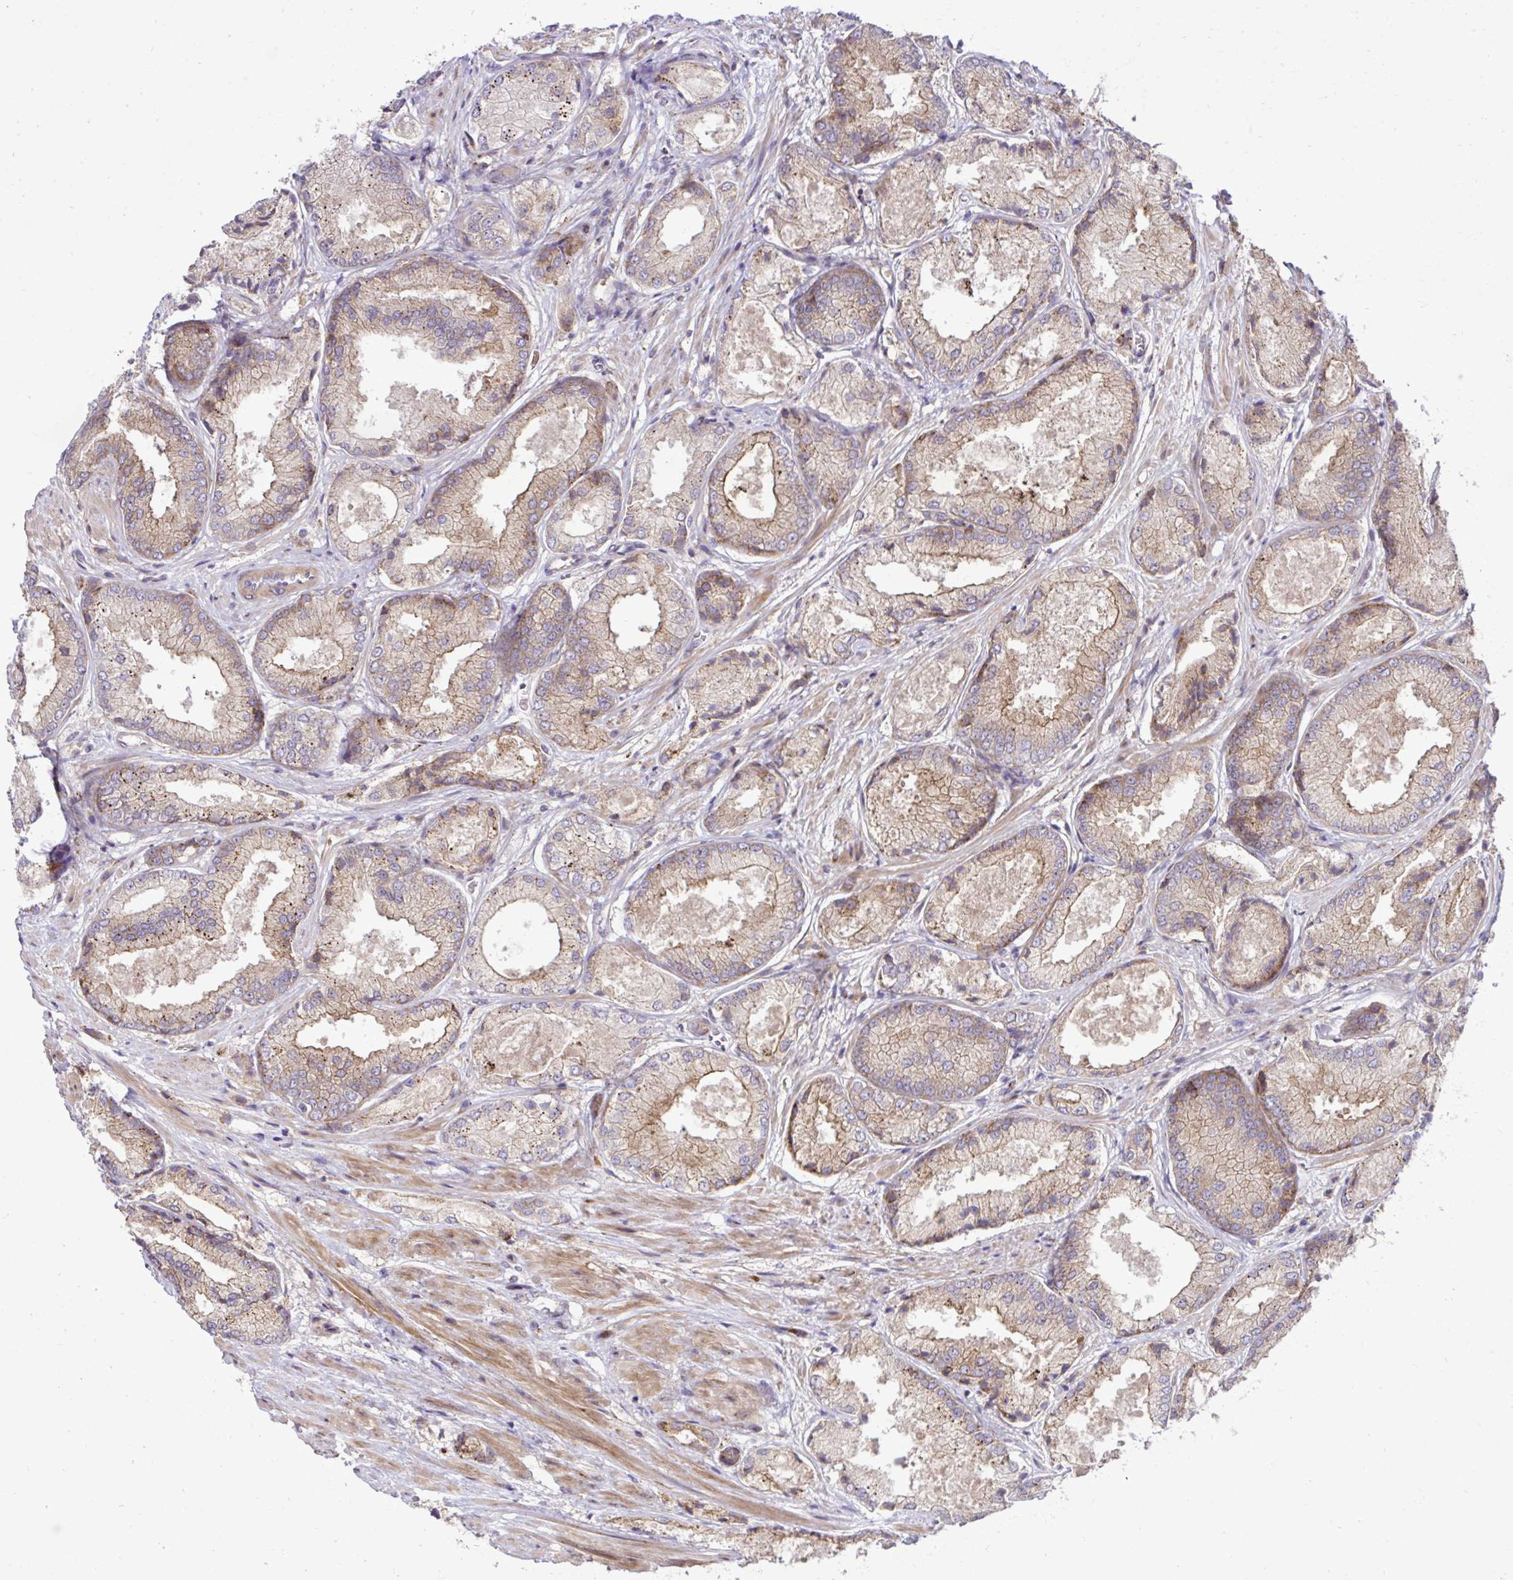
{"staining": {"intensity": "moderate", "quantity": ">75%", "location": "cytoplasmic/membranous"}, "tissue": "prostate cancer", "cell_type": "Tumor cells", "image_type": "cancer", "snomed": [{"axis": "morphology", "description": "Adenocarcinoma, High grade"}, {"axis": "topography", "description": "Prostate"}], "caption": "Immunohistochemical staining of human high-grade adenocarcinoma (prostate) shows moderate cytoplasmic/membranous protein positivity in about >75% of tumor cells. The protein is stained brown, and the nuclei are stained in blue (DAB (3,3'-diaminobenzidine) IHC with brightfield microscopy, high magnification).", "gene": "LIMS1", "patient": {"sex": "male", "age": 68}}